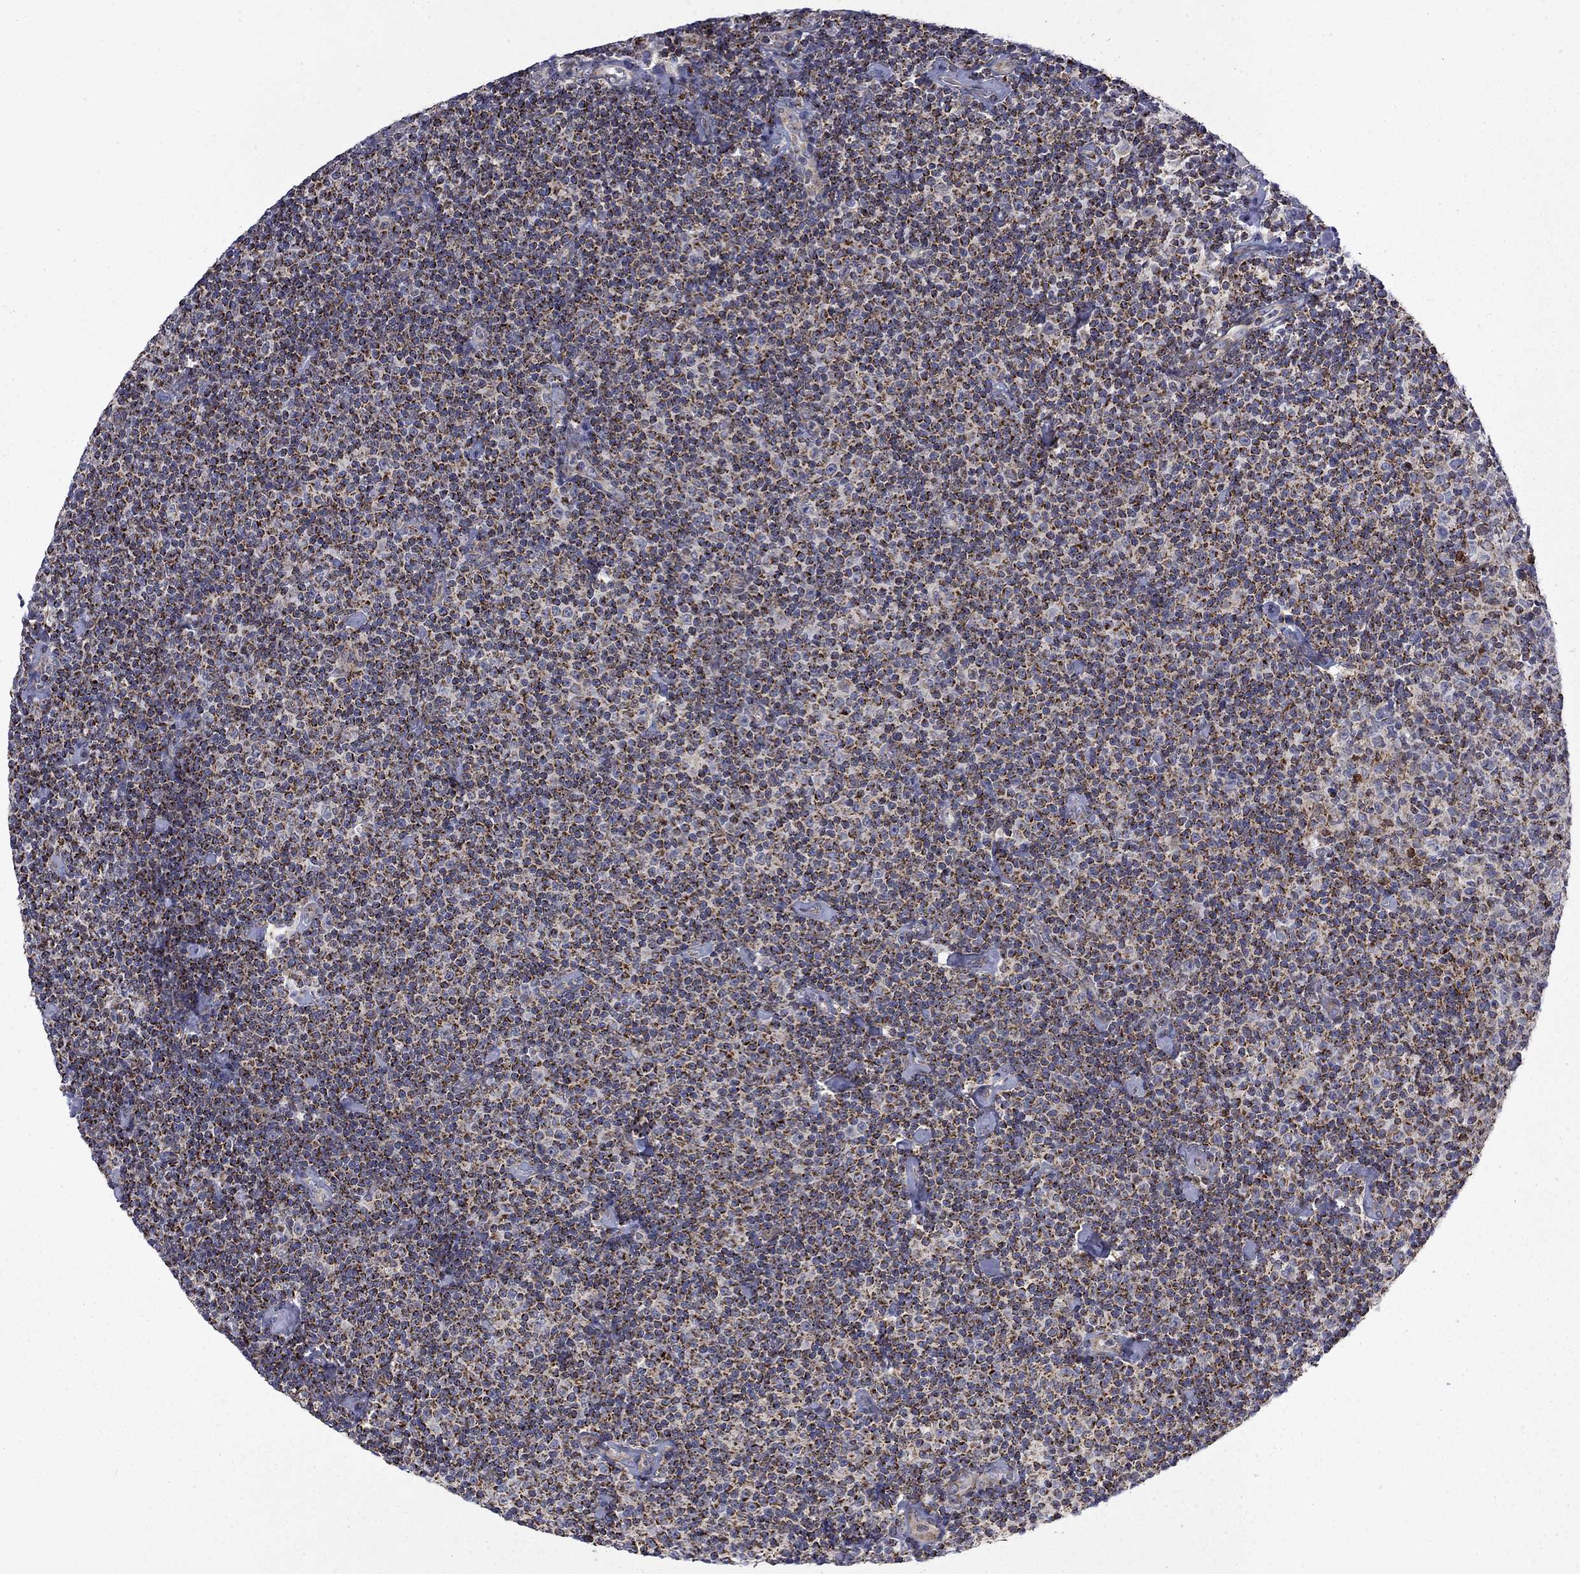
{"staining": {"intensity": "strong", "quantity": ">75%", "location": "cytoplasmic/membranous"}, "tissue": "lymphoma", "cell_type": "Tumor cells", "image_type": "cancer", "snomed": [{"axis": "morphology", "description": "Malignant lymphoma, non-Hodgkin's type, Low grade"}, {"axis": "topography", "description": "Lymph node"}], "caption": "Immunohistochemistry of malignant lymphoma, non-Hodgkin's type (low-grade) reveals high levels of strong cytoplasmic/membranous expression in about >75% of tumor cells.", "gene": "PCBP3", "patient": {"sex": "male", "age": 81}}